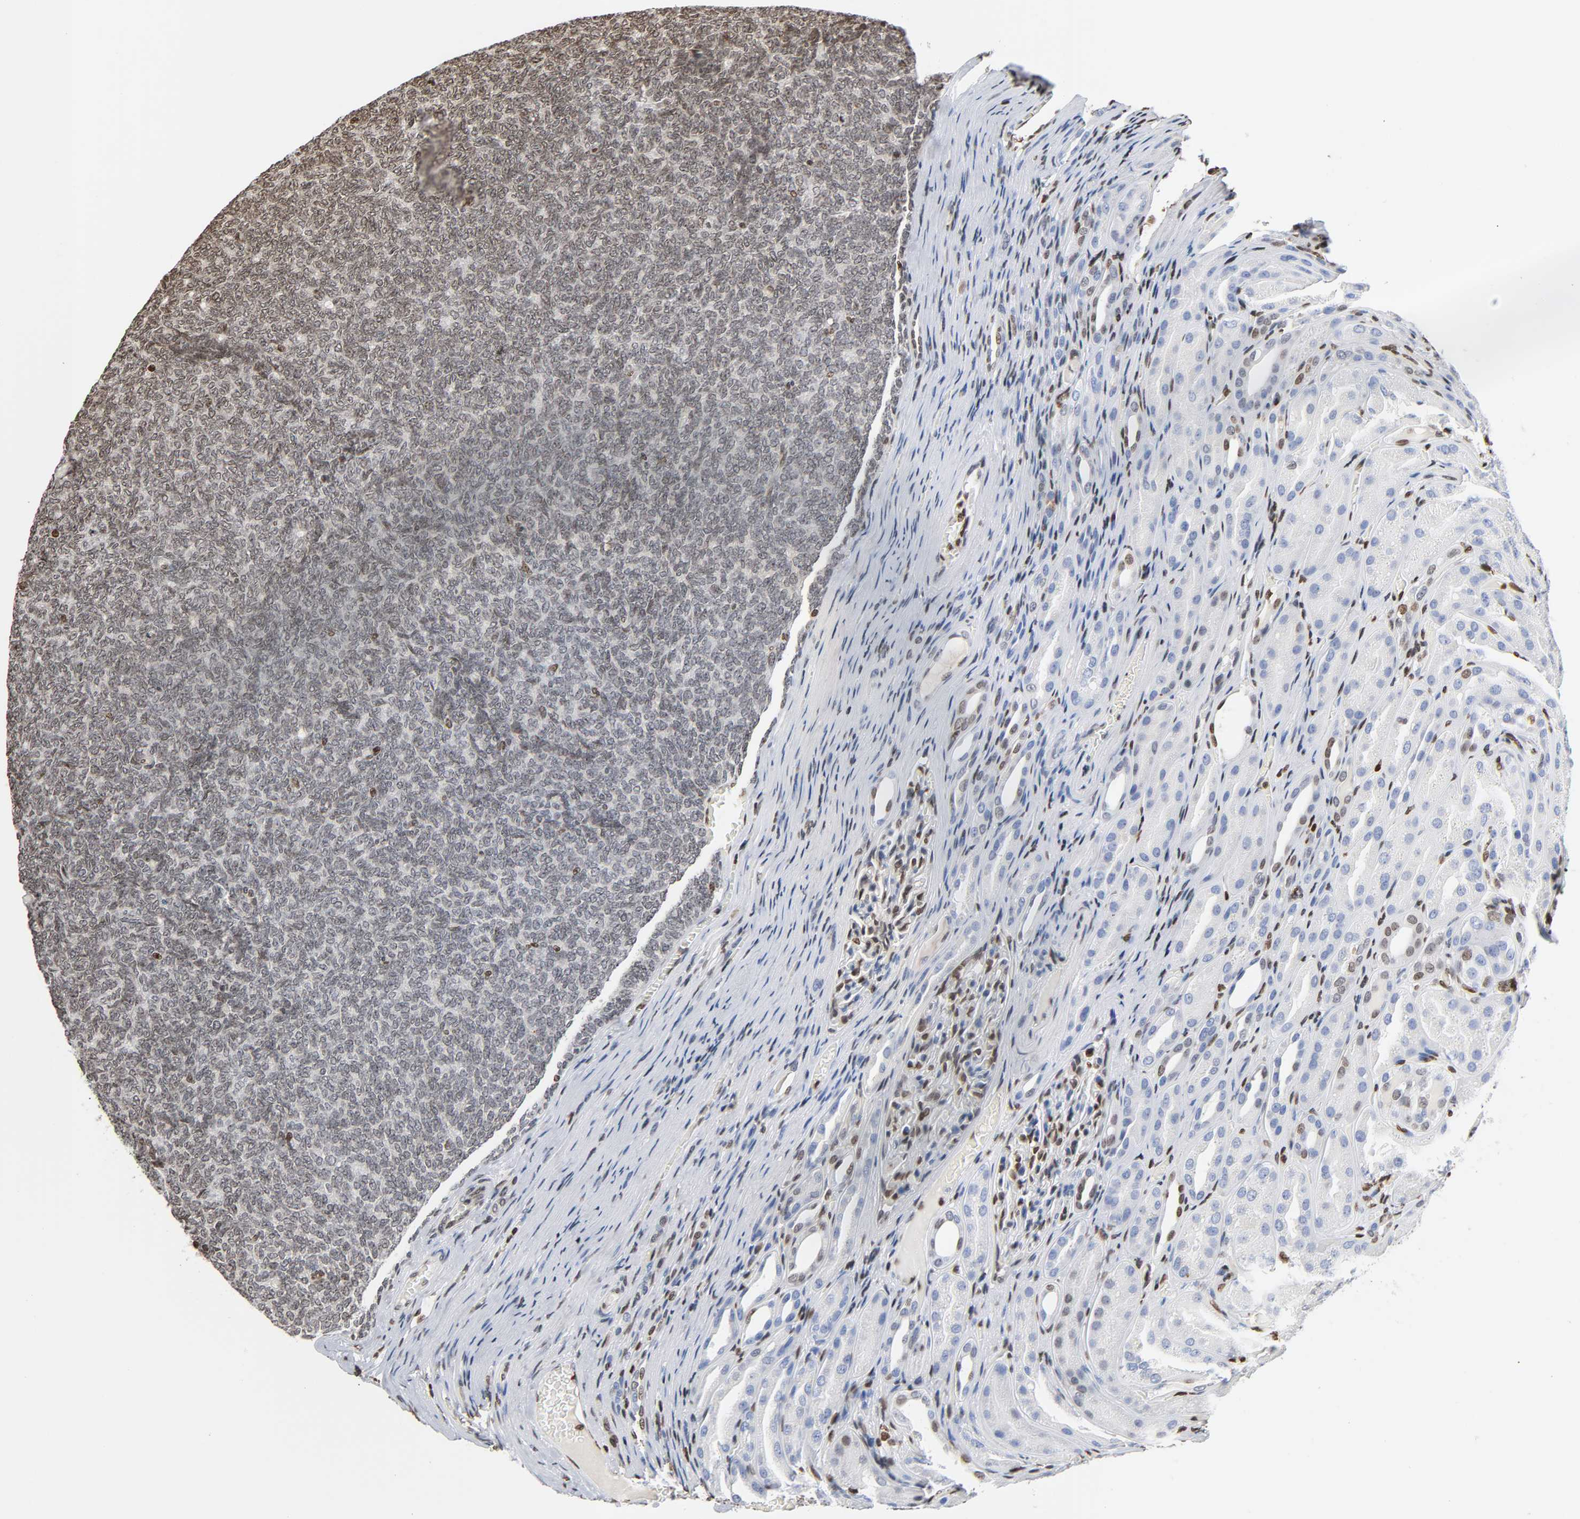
{"staining": {"intensity": "moderate", "quantity": ">75%", "location": "nuclear"}, "tissue": "renal cancer", "cell_type": "Tumor cells", "image_type": "cancer", "snomed": [{"axis": "morphology", "description": "Neoplasm, malignant, NOS"}, {"axis": "topography", "description": "Kidney"}], "caption": "IHC histopathology image of malignant neoplasm (renal) stained for a protein (brown), which exhibits medium levels of moderate nuclear staining in about >75% of tumor cells.", "gene": "HOXA6", "patient": {"sex": "male", "age": 28}}